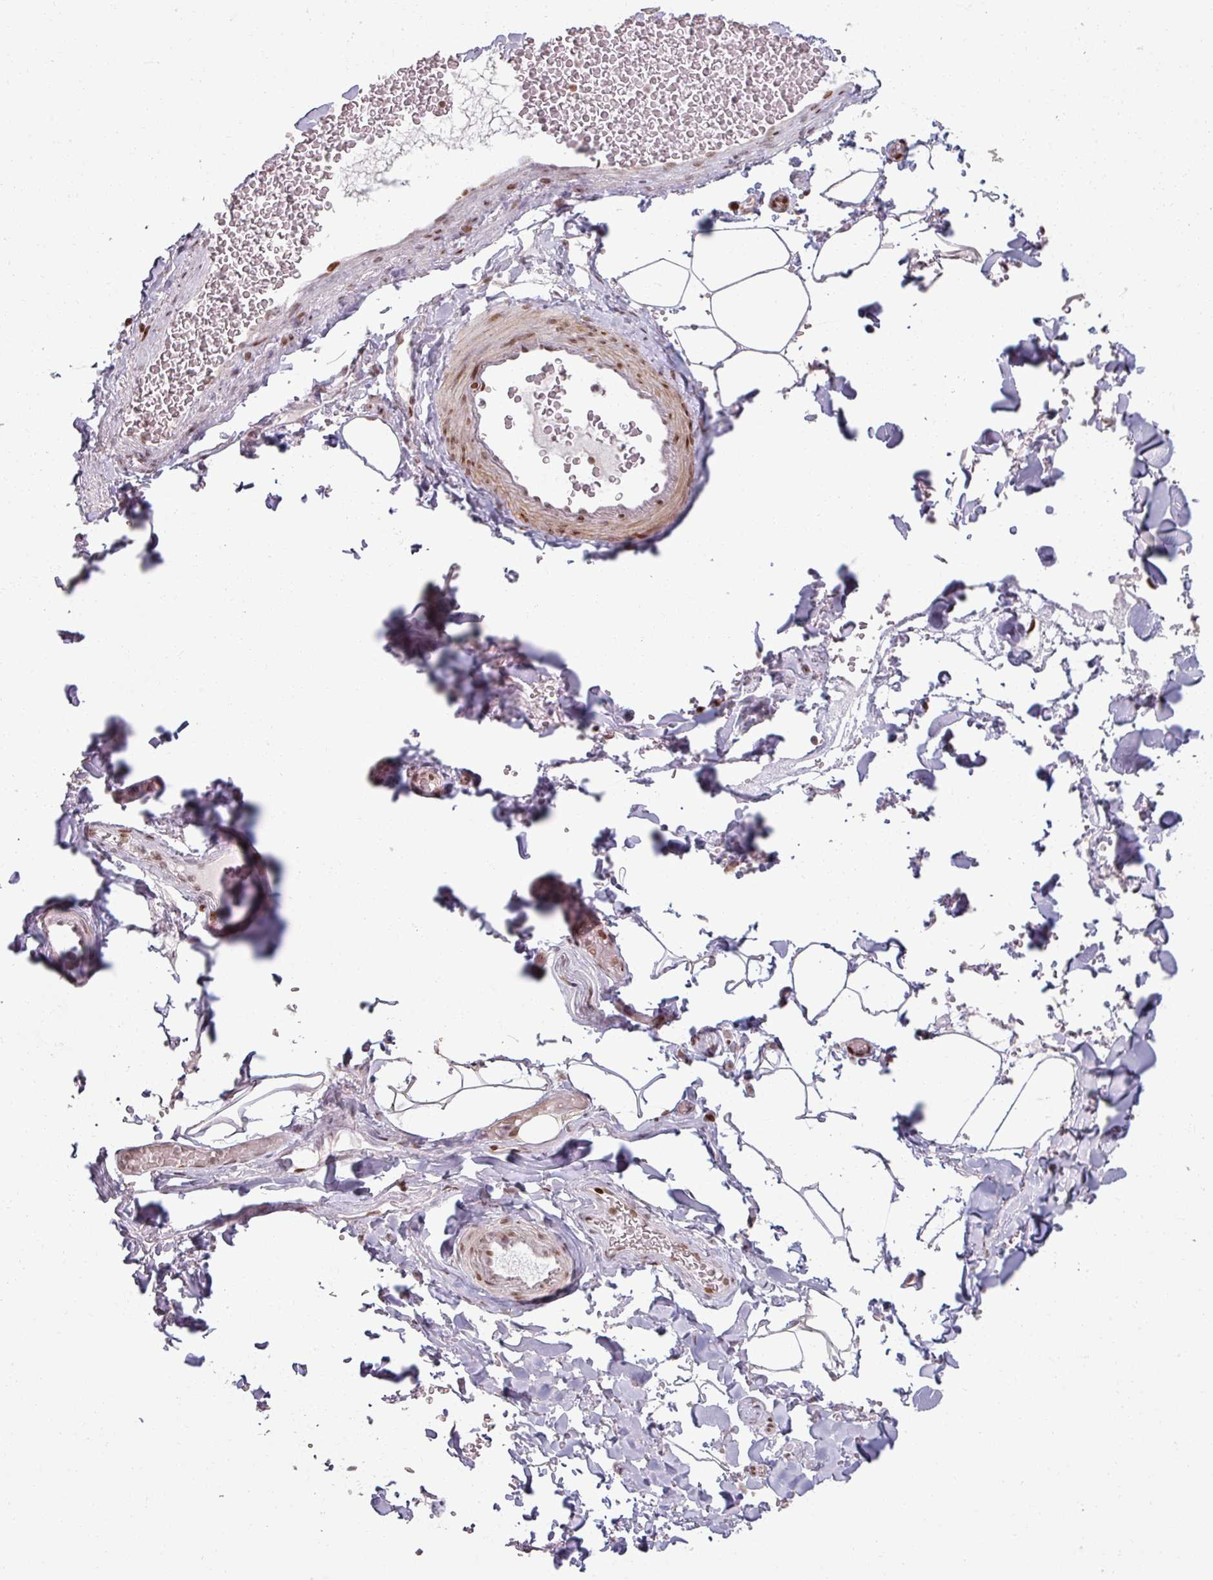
{"staining": {"intensity": "negative", "quantity": "none", "location": "none"}, "tissue": "adipose tissue", "cell_type": "Adipocytes", "image_type": "normal", "snomed": [{"axis": "morphology", "description": "Normal tissue, NOS"}, {"axis": "topography", "description": "Rectum"}, {"axis": "topography", "description": "Peripheral nerve tissue"}], "caption": "DAB (3,3'-diaminobenzidine) immunohistochemical staining of normal human adipose tissue exhibits no significant expression in adipocytes.", "gene": "NCOR1", "patient": {"sex": "female", "age": 69}}